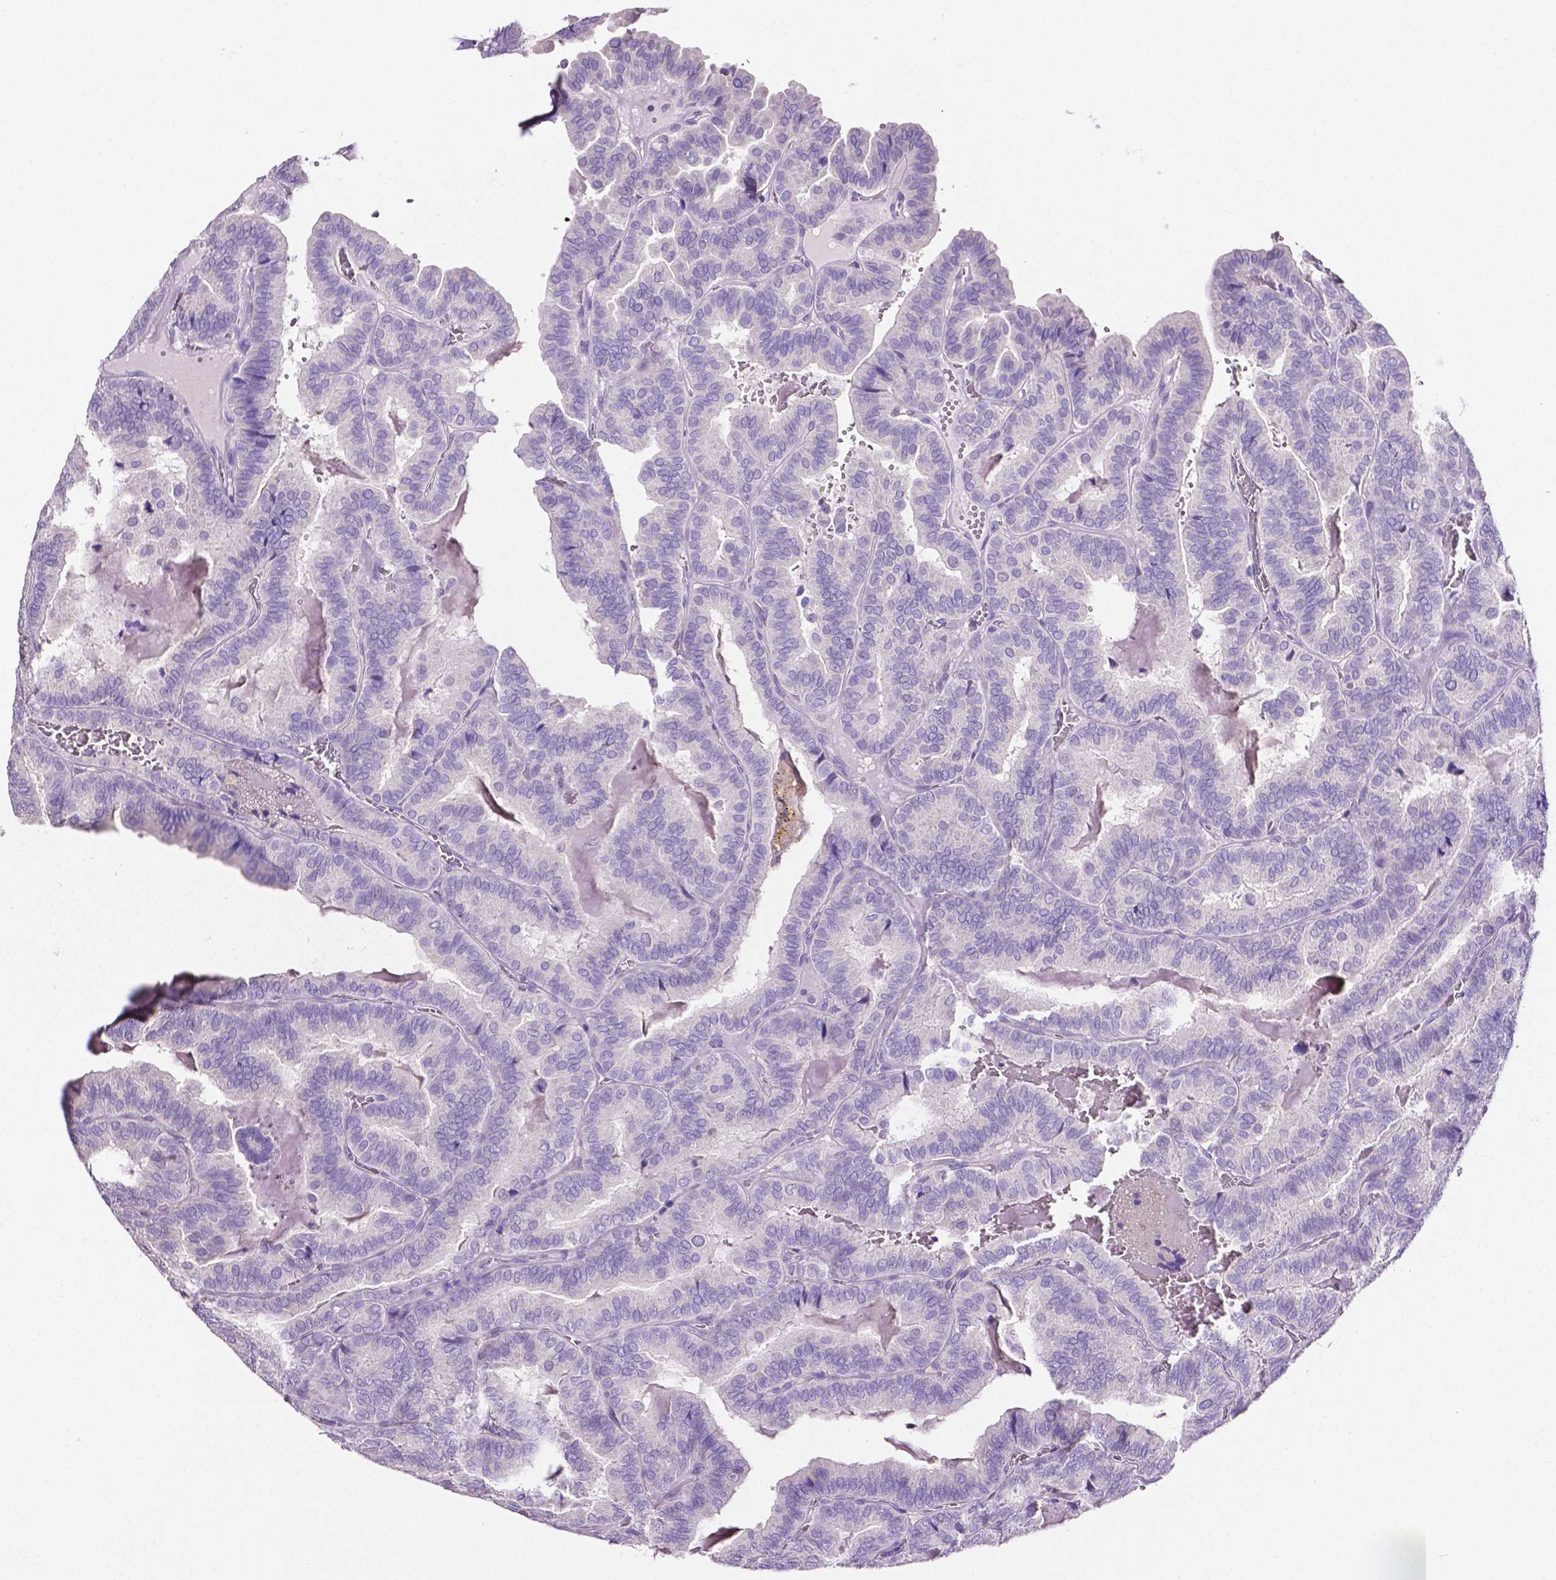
{"staining": {"intensity": "negative", "quantity": "none", "location": "none"}, "tissue": "thyroid cancer", "cell_type": "Tumor cells", "image_type": "cancer", "snomed": [{"axis": "morphology", "description": "Papillary adenocarcinoma, NOS"}, {"axis": "topography", "description": "Thyroid gland"}], "caption": "Tumor cells show no significant protein staining in papillary adenocarcinoma (thyroid).", "gene": "SLC22A2", "patient": {"sex": "female", "age": 75}}